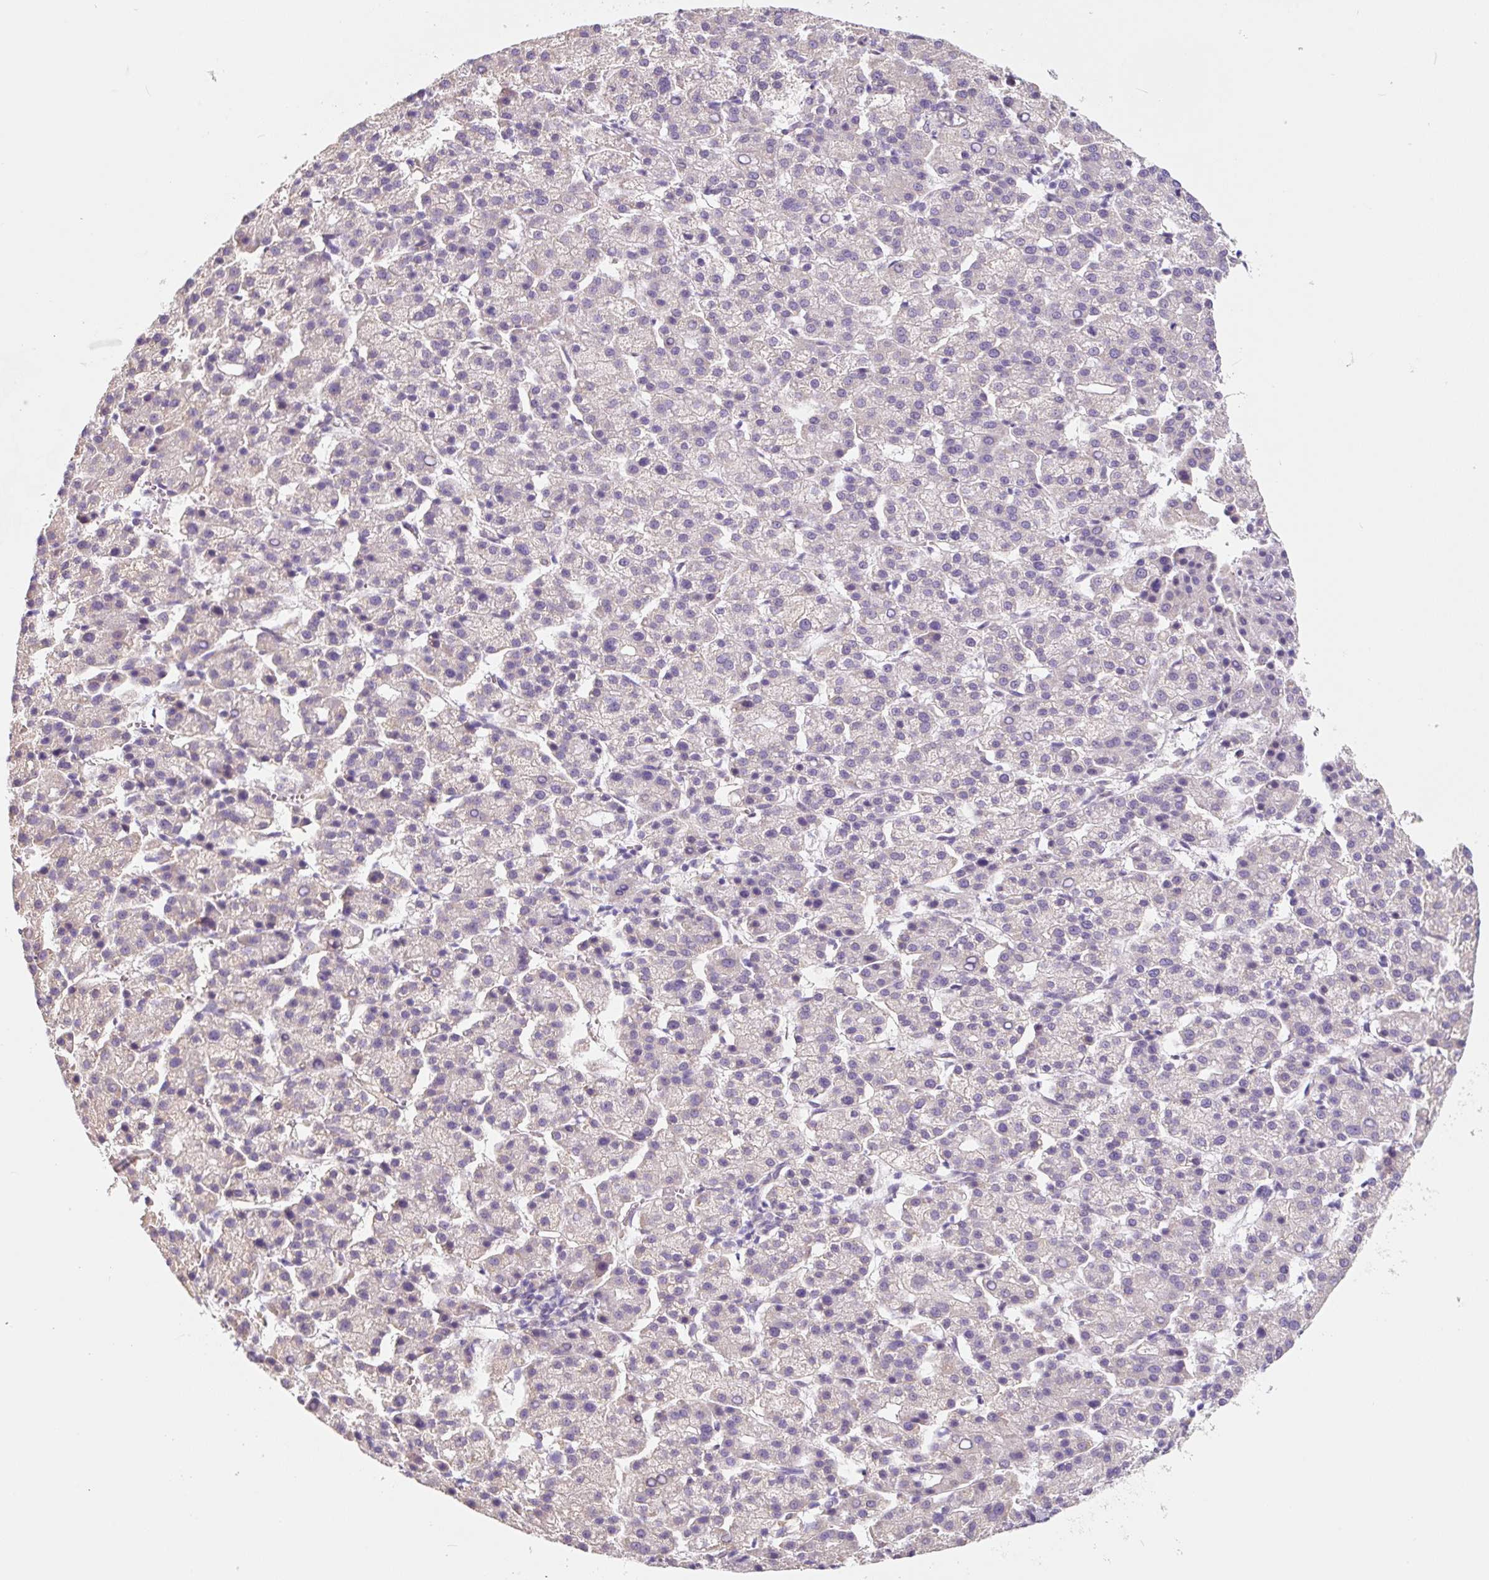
{"staining": {"intensity": "negative", "quantity": "none", "location": "none"}, "tissue": "liver cancer", "cell_type": "Tumor cells", "image_type": "cancer", "snomed": [{"axis": "morphology", "description": "Carcinoma, Hepatocellular, NOS"}, {"axis": "topography", "description": "Liver"}], "caption": "IHC histopathology image of liver cancer (hepatocellular carcinoma) stained for a protein (brown), which reveals no positivity in tumor cells.", "gene": "ASRGL1", "patient": {"sex": "female", "age": 58}}